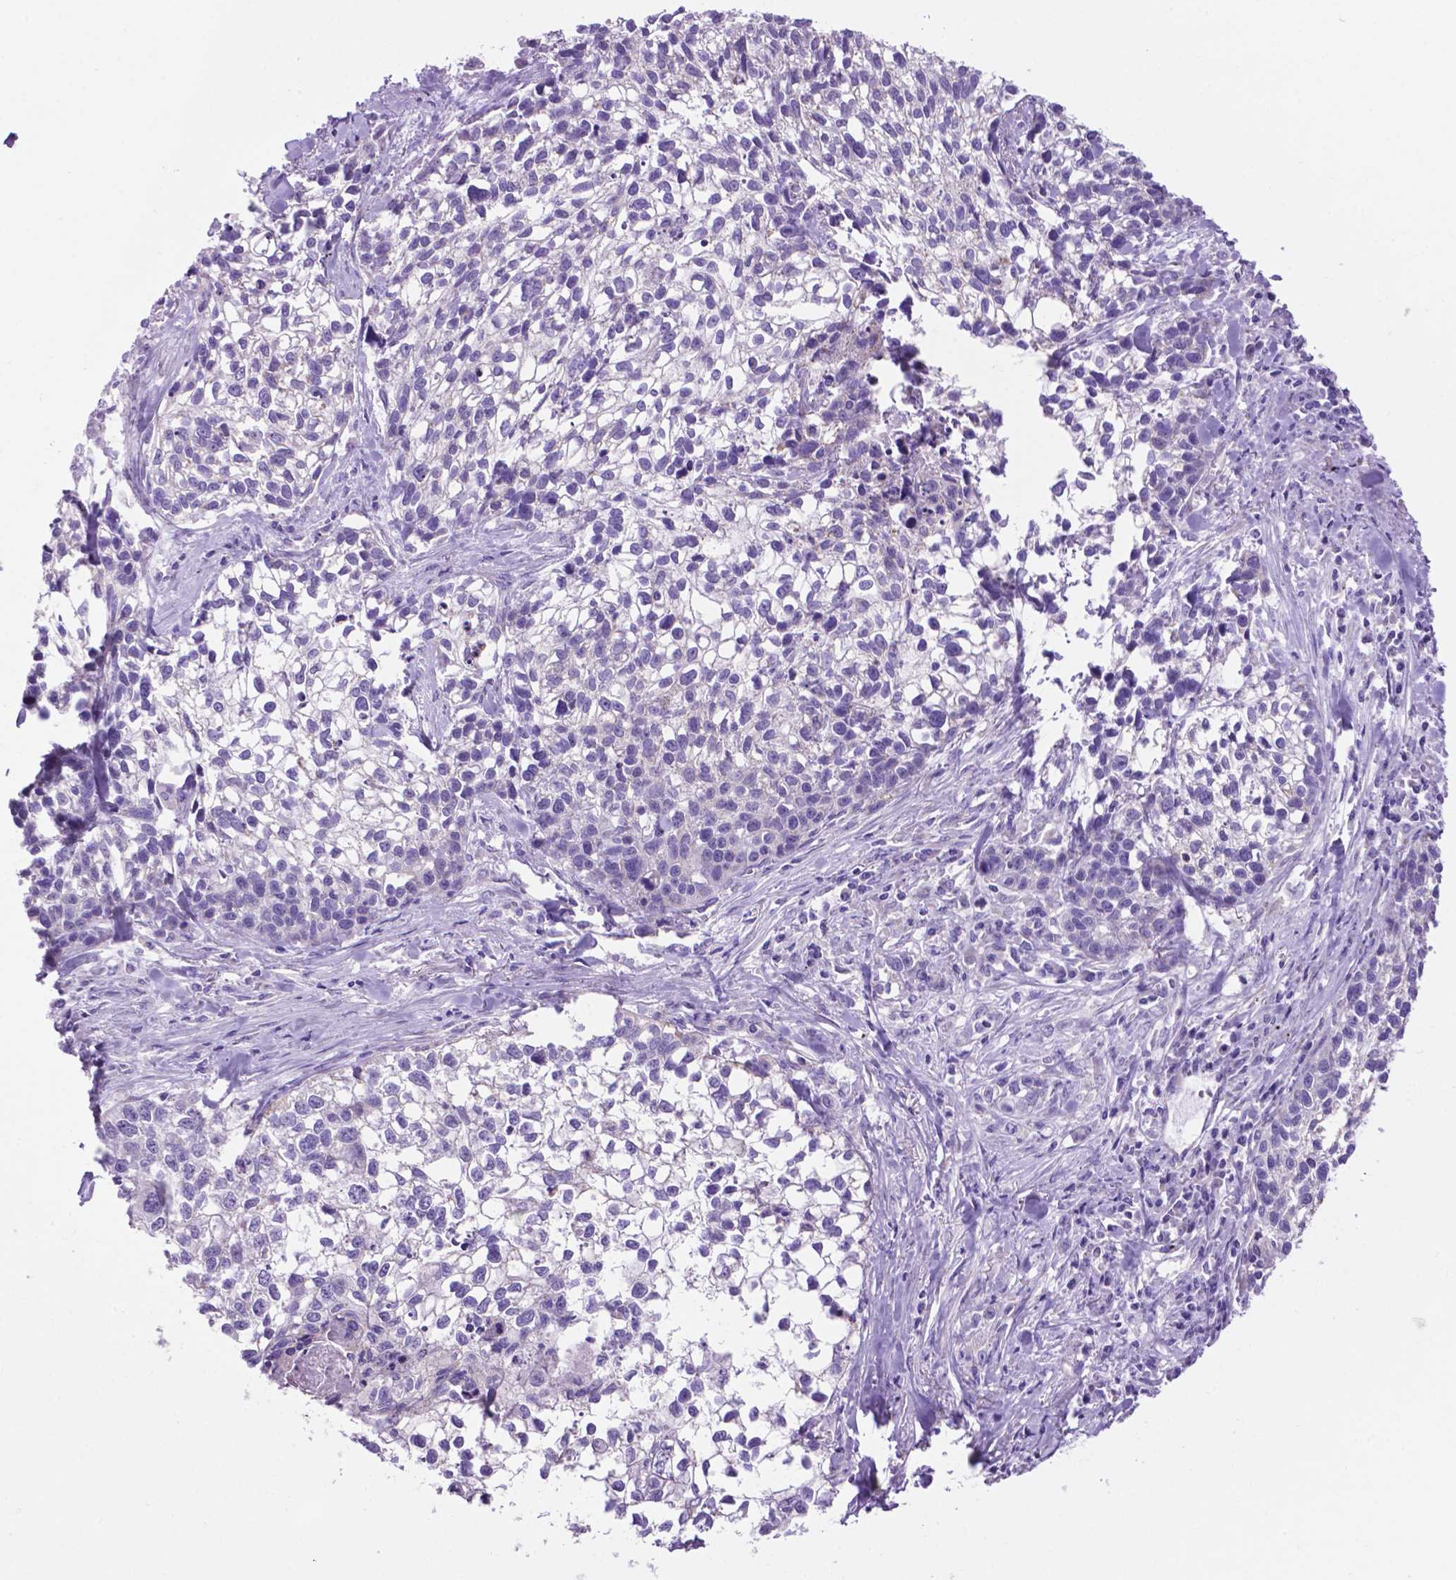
{"staining": {"intensity": "negative", "quantity": "none", "location": "none"}, "tissue": "lung cancer", "cell_type": "Tumor cells", "image_type": "cancer", "snomed": [{"axis": "morphology", "description": "Squamous cell carcinoma, NOS"}, {"axis": "topography", "description": "Lung"}], "caption": "Lung cancer (squamous cell carcinoma) stained for a protein using immunohistochemistry displays no staining tumor cells.", "gene": "TMEM121B", "patient": {"sex": "male", "age": 74}}